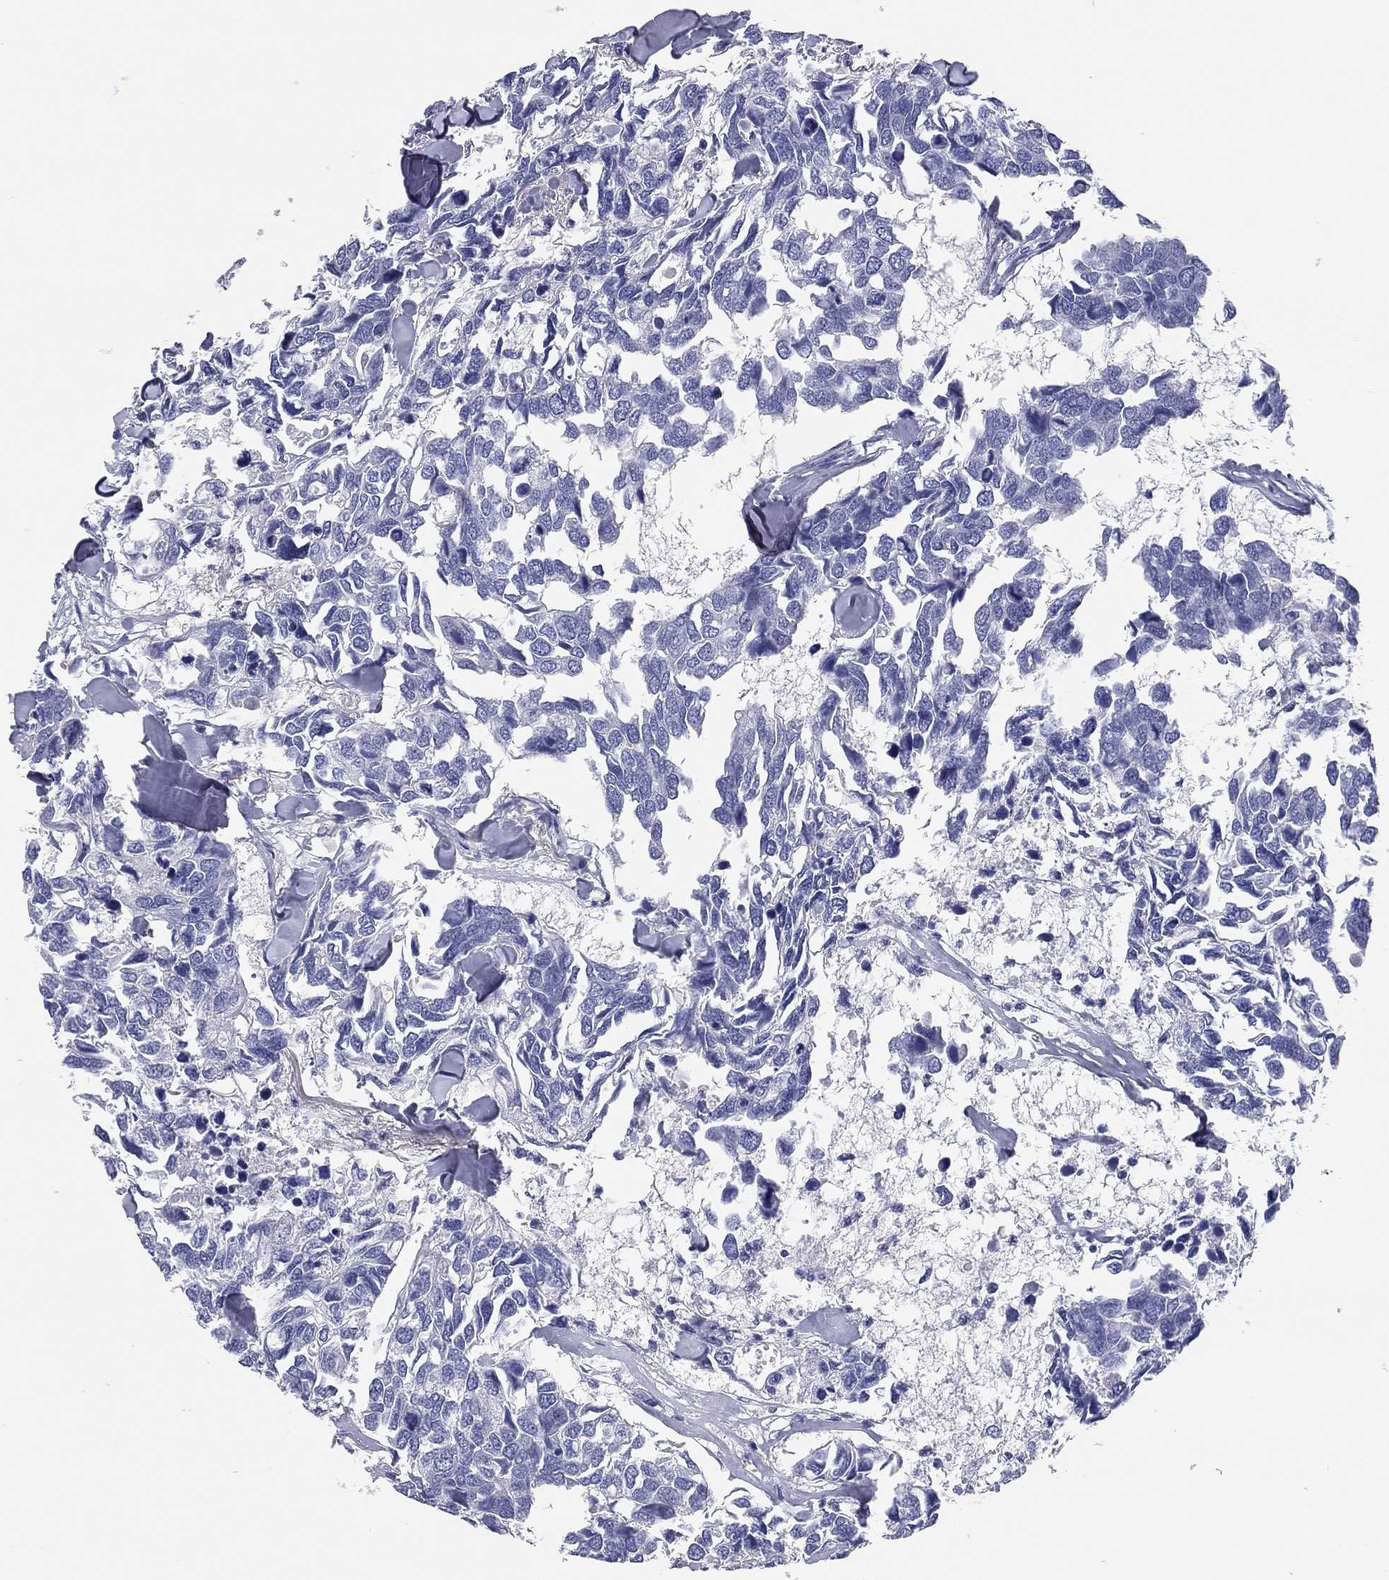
{"staining": {"intensity": "negative", "quantity": "none", "location": "none"}, "tissue": "breast cancer", "cell_type": "Tumor cells", "image_type": "cancer", "snomed": [{"axis": "morphology", "description": "Duct carcinoma"}, {"axis": "topography", "description": "Breast"}], "caption": "A micrograph of human breast cancer is negative for staining in tumor cells.", "gene": "TMEM221", "patient": {"sex": "female", "age": 83}}